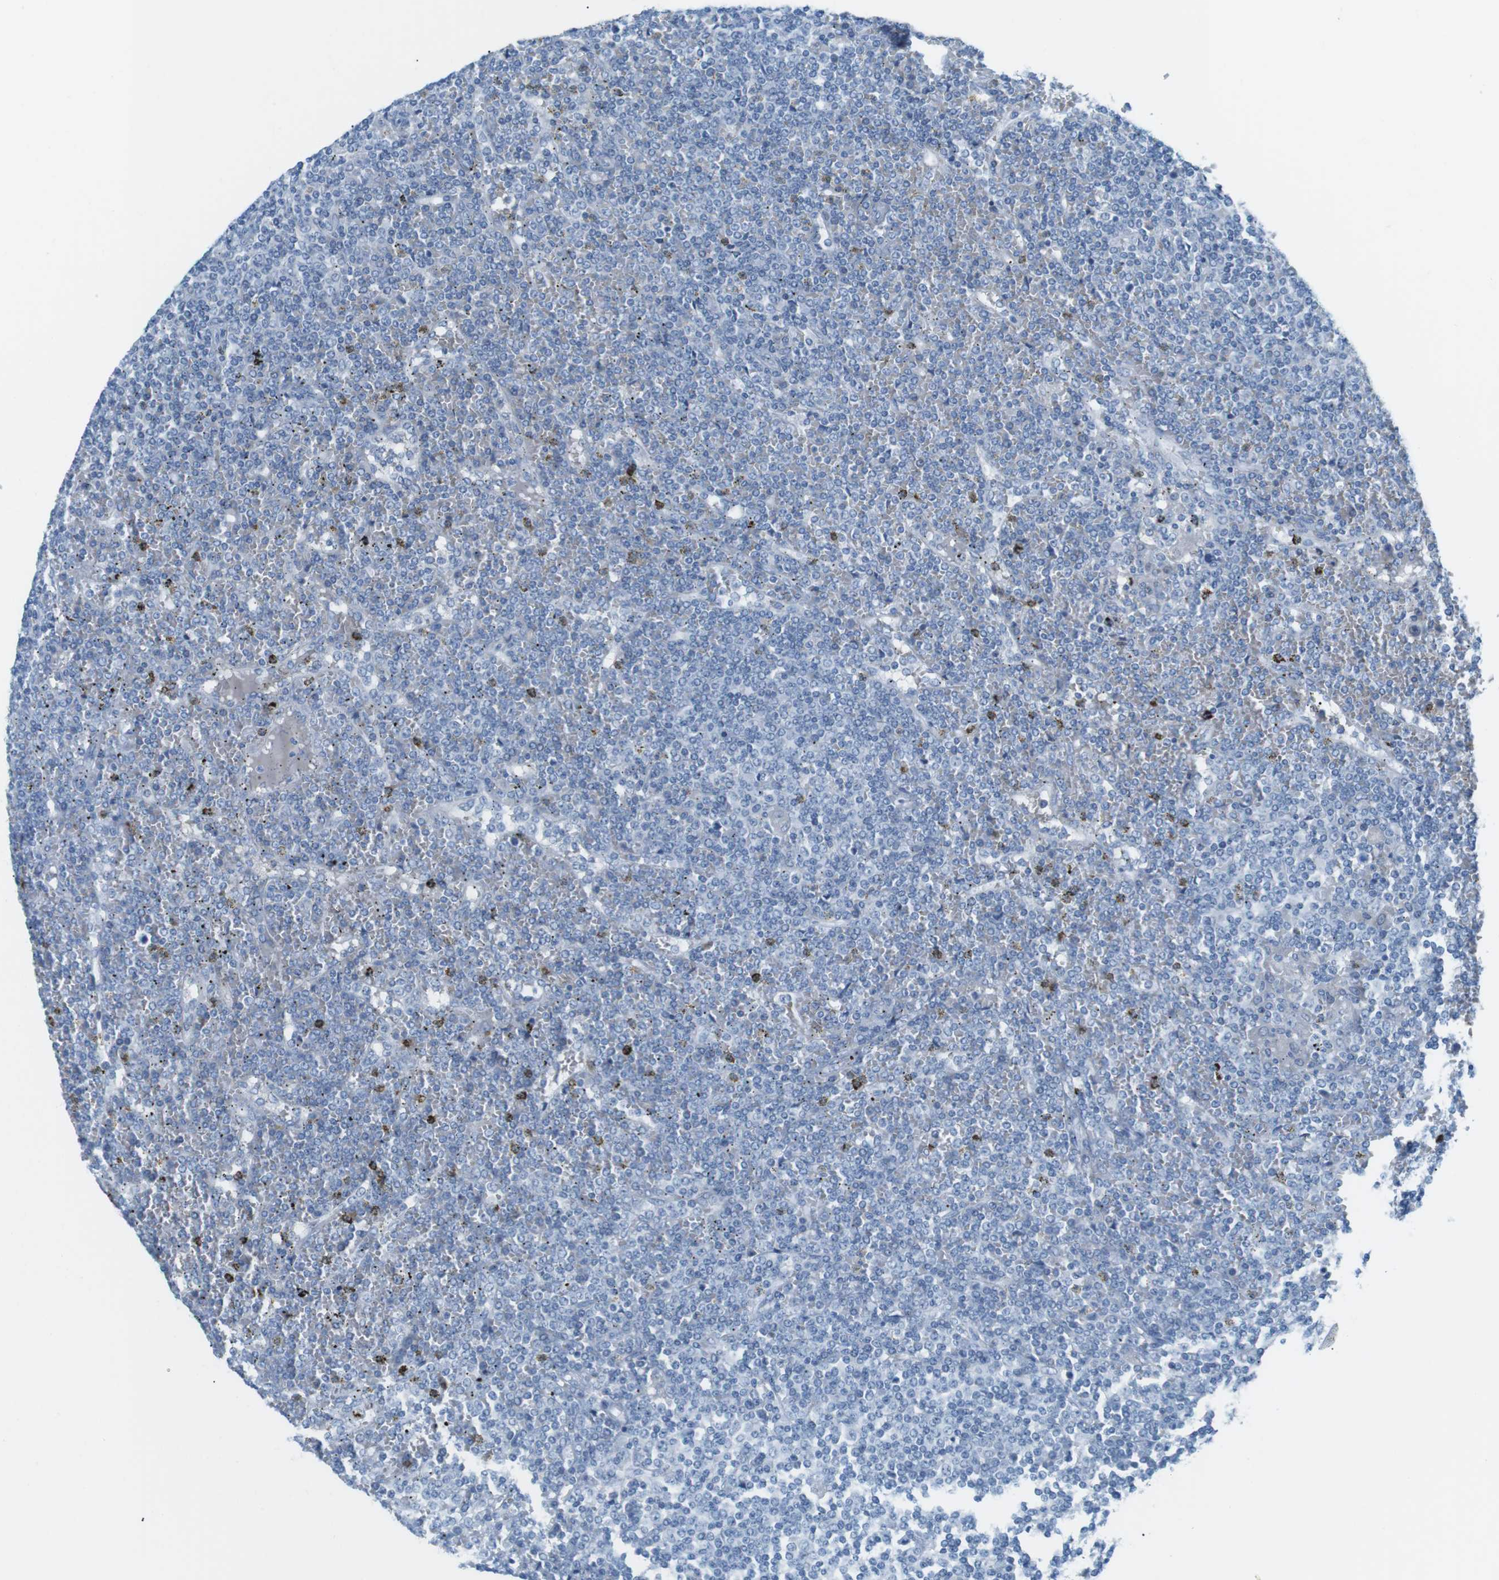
{"staining": {"intensity": "negative", "quantity": "none", "location": "none"}, "tissue": "lymphoma", "cell_type": "Tumor cells", "image_type": "cancer", "snomed": [{"axis": "morphology", "description": "Malignant lymphoma, non-Hodgkin's type, Low grade"}, {"axis": "topography", "description": "Spleen"}], "caption": "This image is of lymphoma stained with immunohistochemistry (IHC) to label a protein in brown with the nuclei are counter-stained blue. There is no staining in tumor cells.", "gene": "AZGP1", "patient": {"sex": "female", "age": 19}}